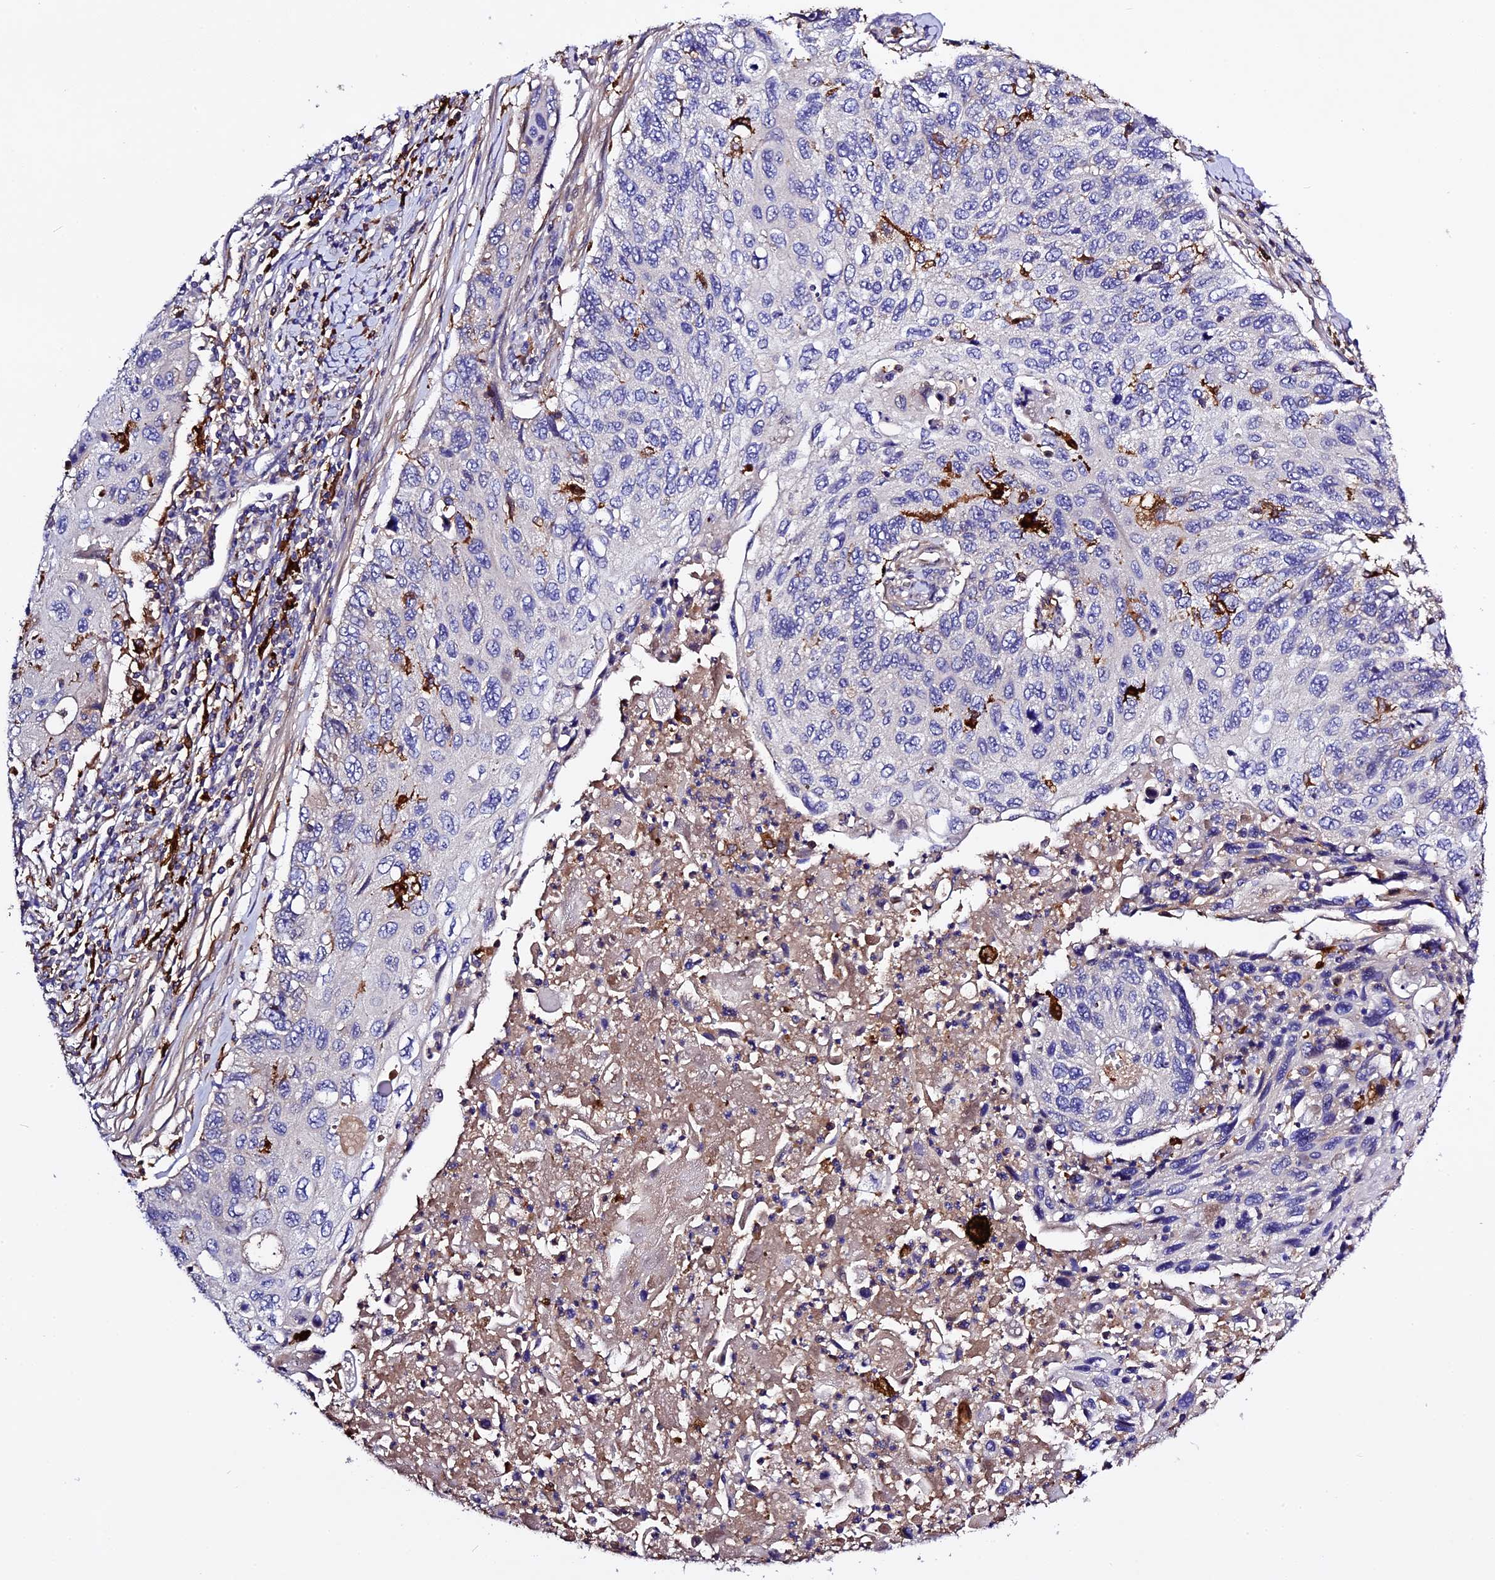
{"staining": {"intensity": "negative", "quantity": "none", "location": "none"}, "tissue": "cervical cancer", "cell_type": "Tumor cells", "image_type": "cancer", "snomed": [{"axis": "morphology", "description": "Squamous cell carcinoma, NOS"}, {"axis": "topography", "description": "Cervix"}], "caption": "Tumor cells show no significant protein expression in cervical cancer.", "gene": "CILP2", "patient": {"sex": "female", "age": 70}}